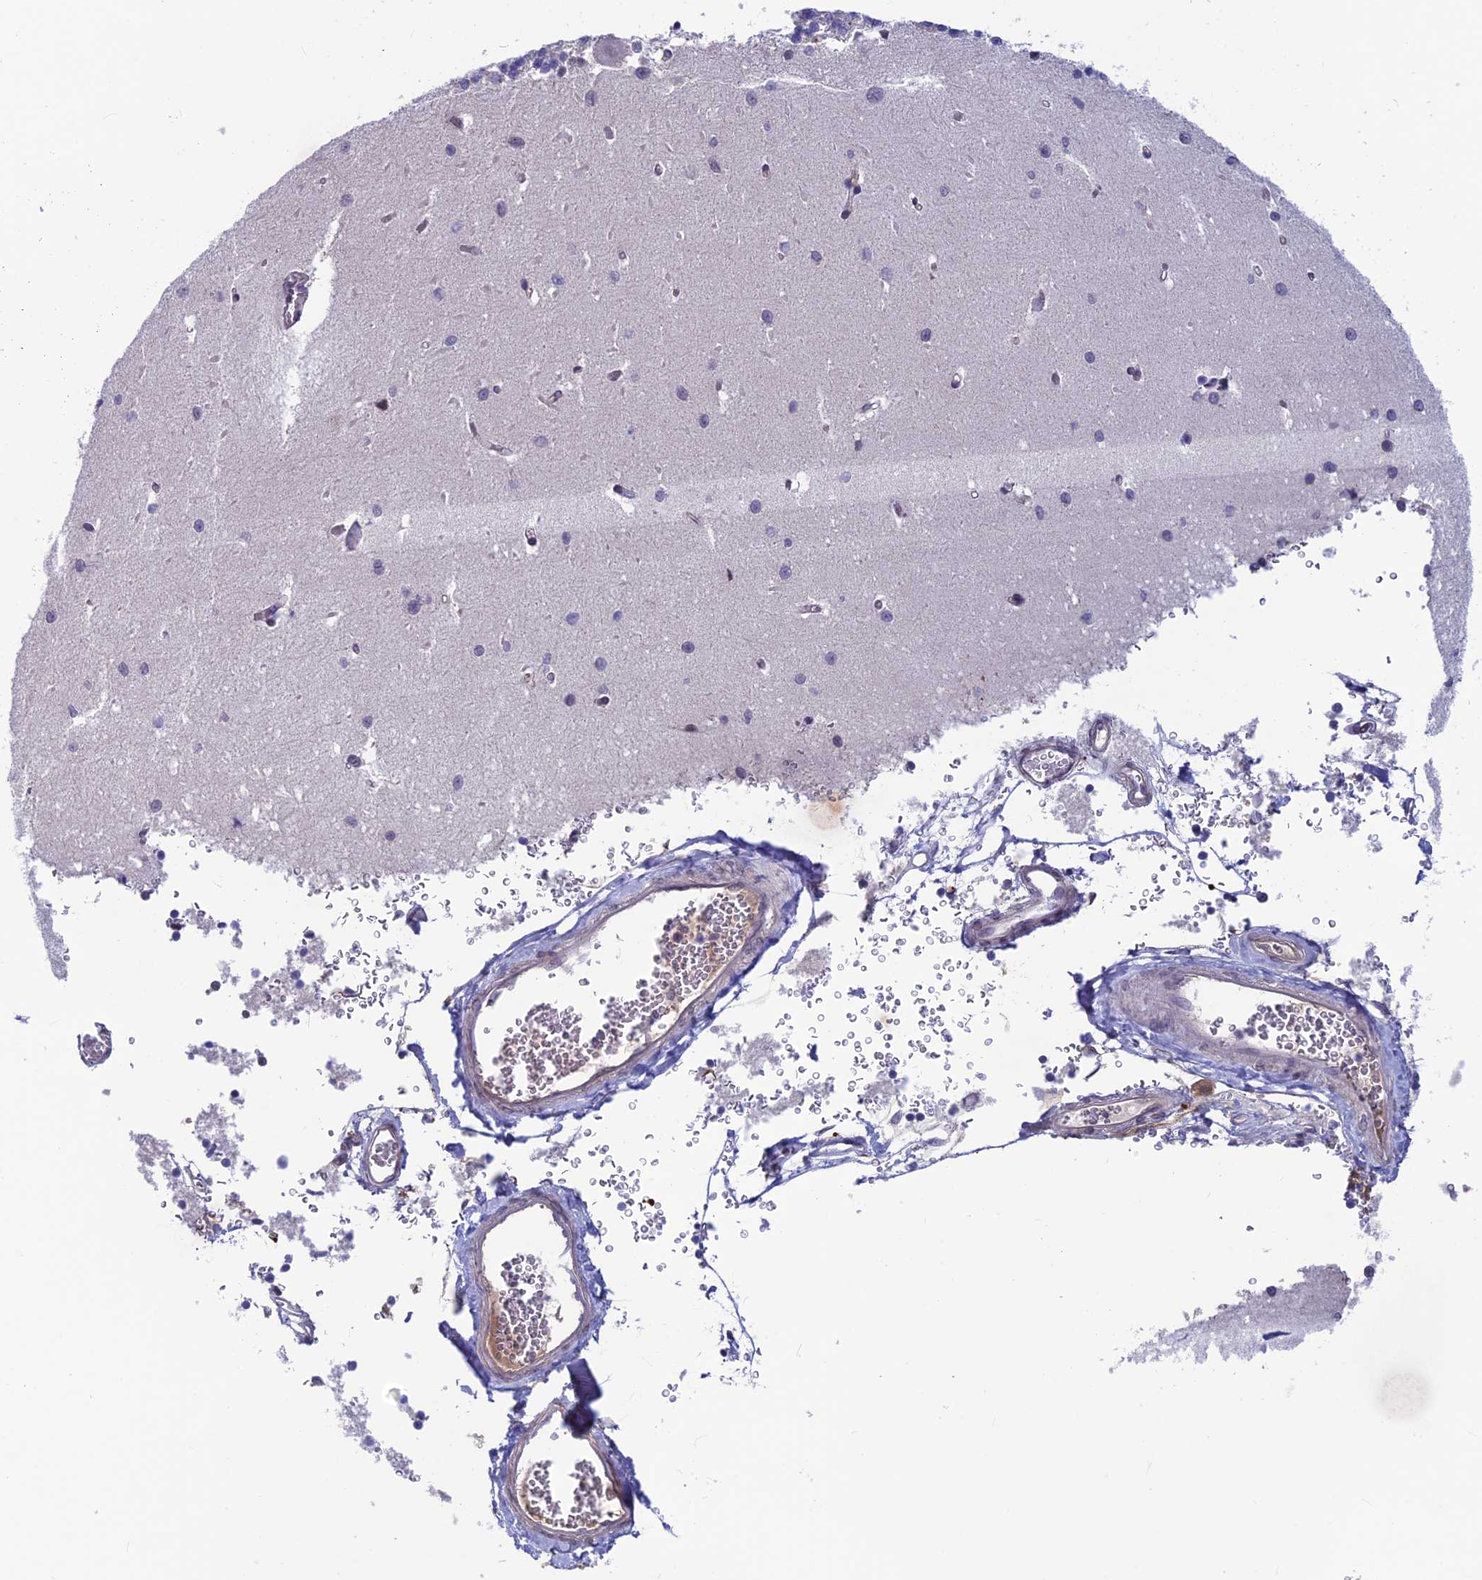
{"staining": {"intensity": "negative", "quantity": "none", "location": "none"}, "tissue": "cerebellum", "cell_type": "Cells in granular layer", "image_type": "normal", "snomed": [{"axis": "morphology", "description": "Normal tissue, NOS"}, {"axis": "topography", "description": "Cerebellum"}], "caption": "Protein analysis of benign cerebellum demonstrates no significant positivity in cells in granular layer.", "gene": "FKBPL", "patient": {"sex": "male", "age": 37}}